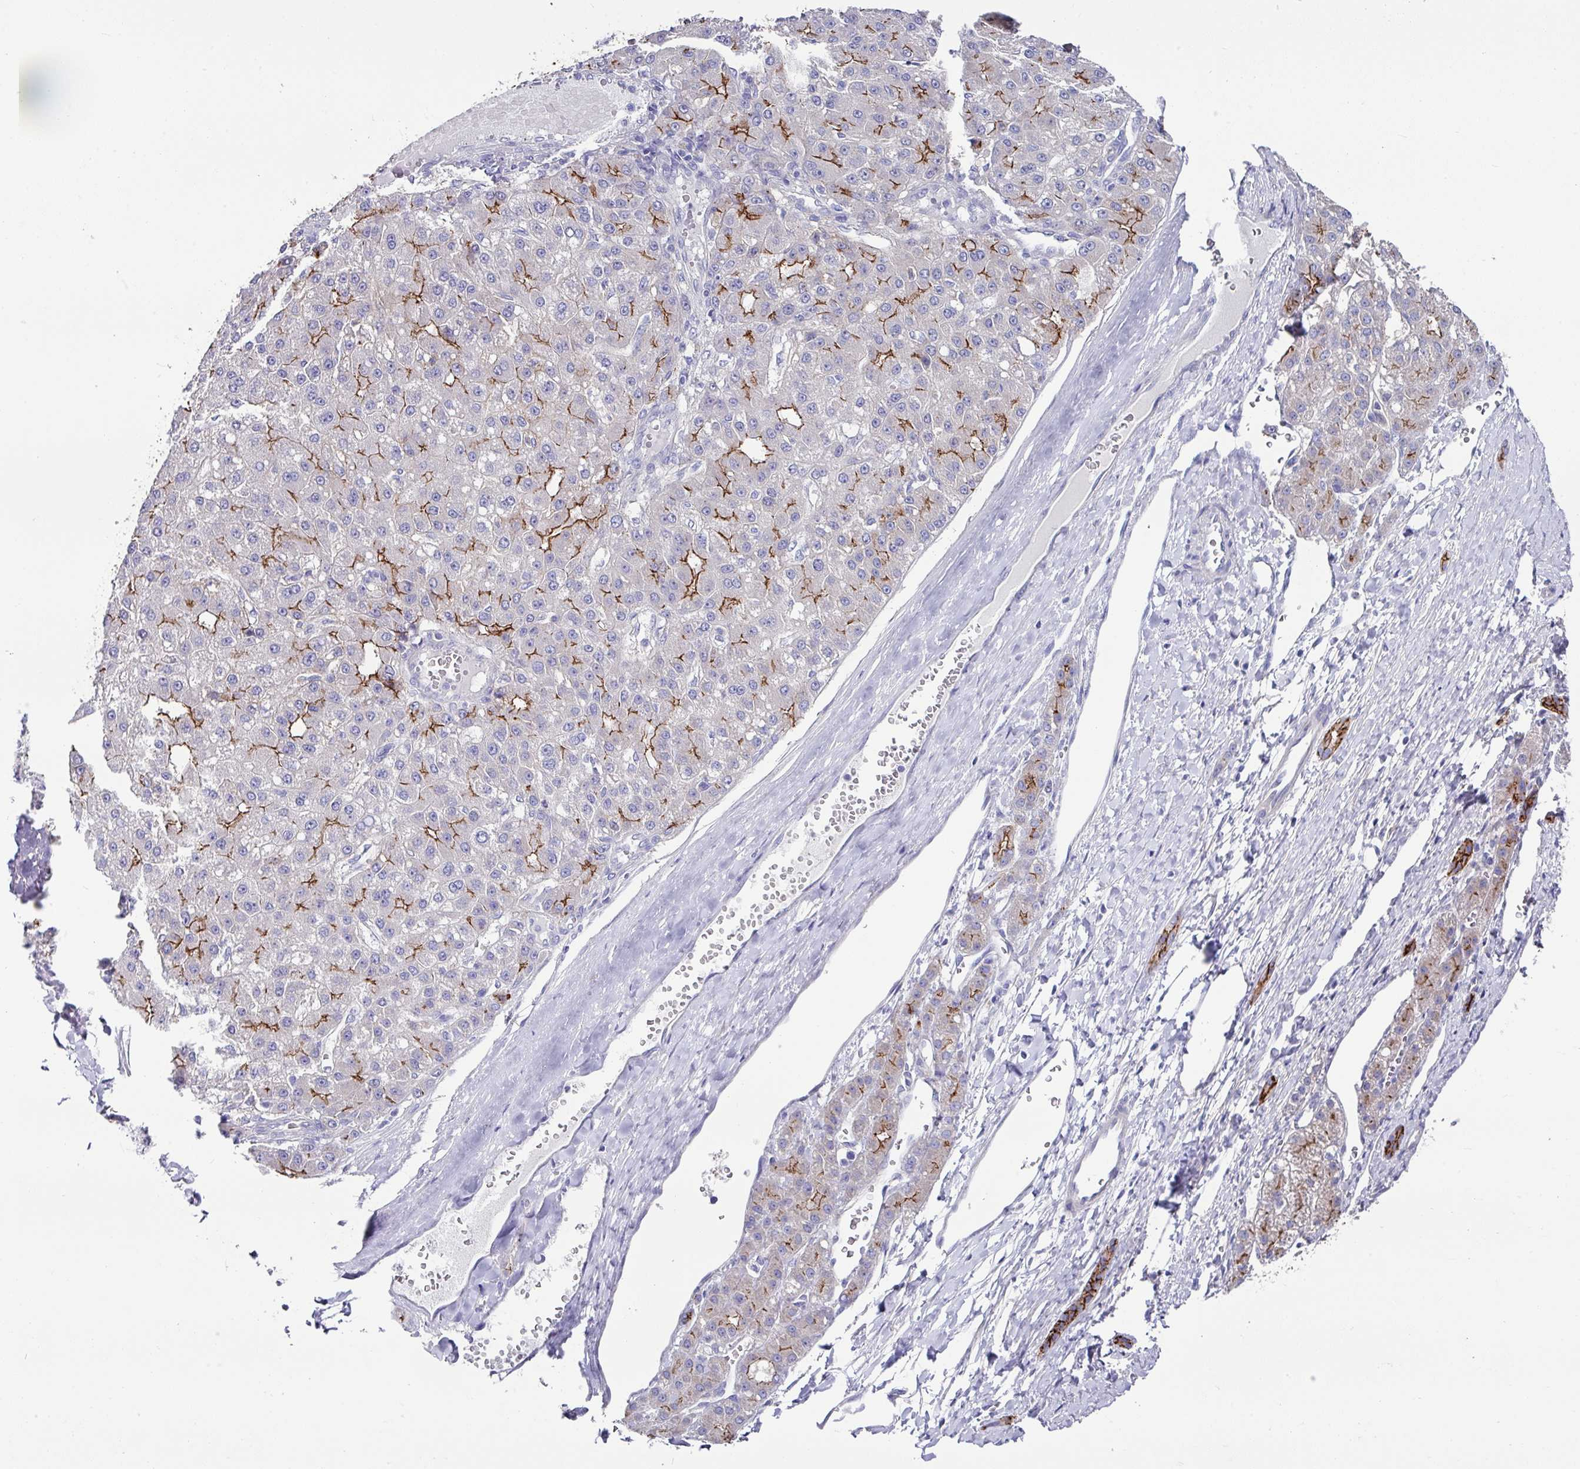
{"staining": {"intensity": "strong", "quantity": "<25%", "location": "cytoplasmic/membranous"}, "tissue": "liver cancer", "cell_type": "Tumor cells", "image_type": "cancer", "snomed": [{"axis": "morphology", "description": "Carcinoma, Hepatocellular, NOS"}, {"axis": "topography", "description": "Liver"}], "caption": "Liver cancer stained with DAB immunohistochemistry (IHC) shows medium levels of strong cytoplasmic/membranous staining in about <25% of tumor cells.", "gene": "CLDN1", "patient": {"sex": "male", "age": 67}}